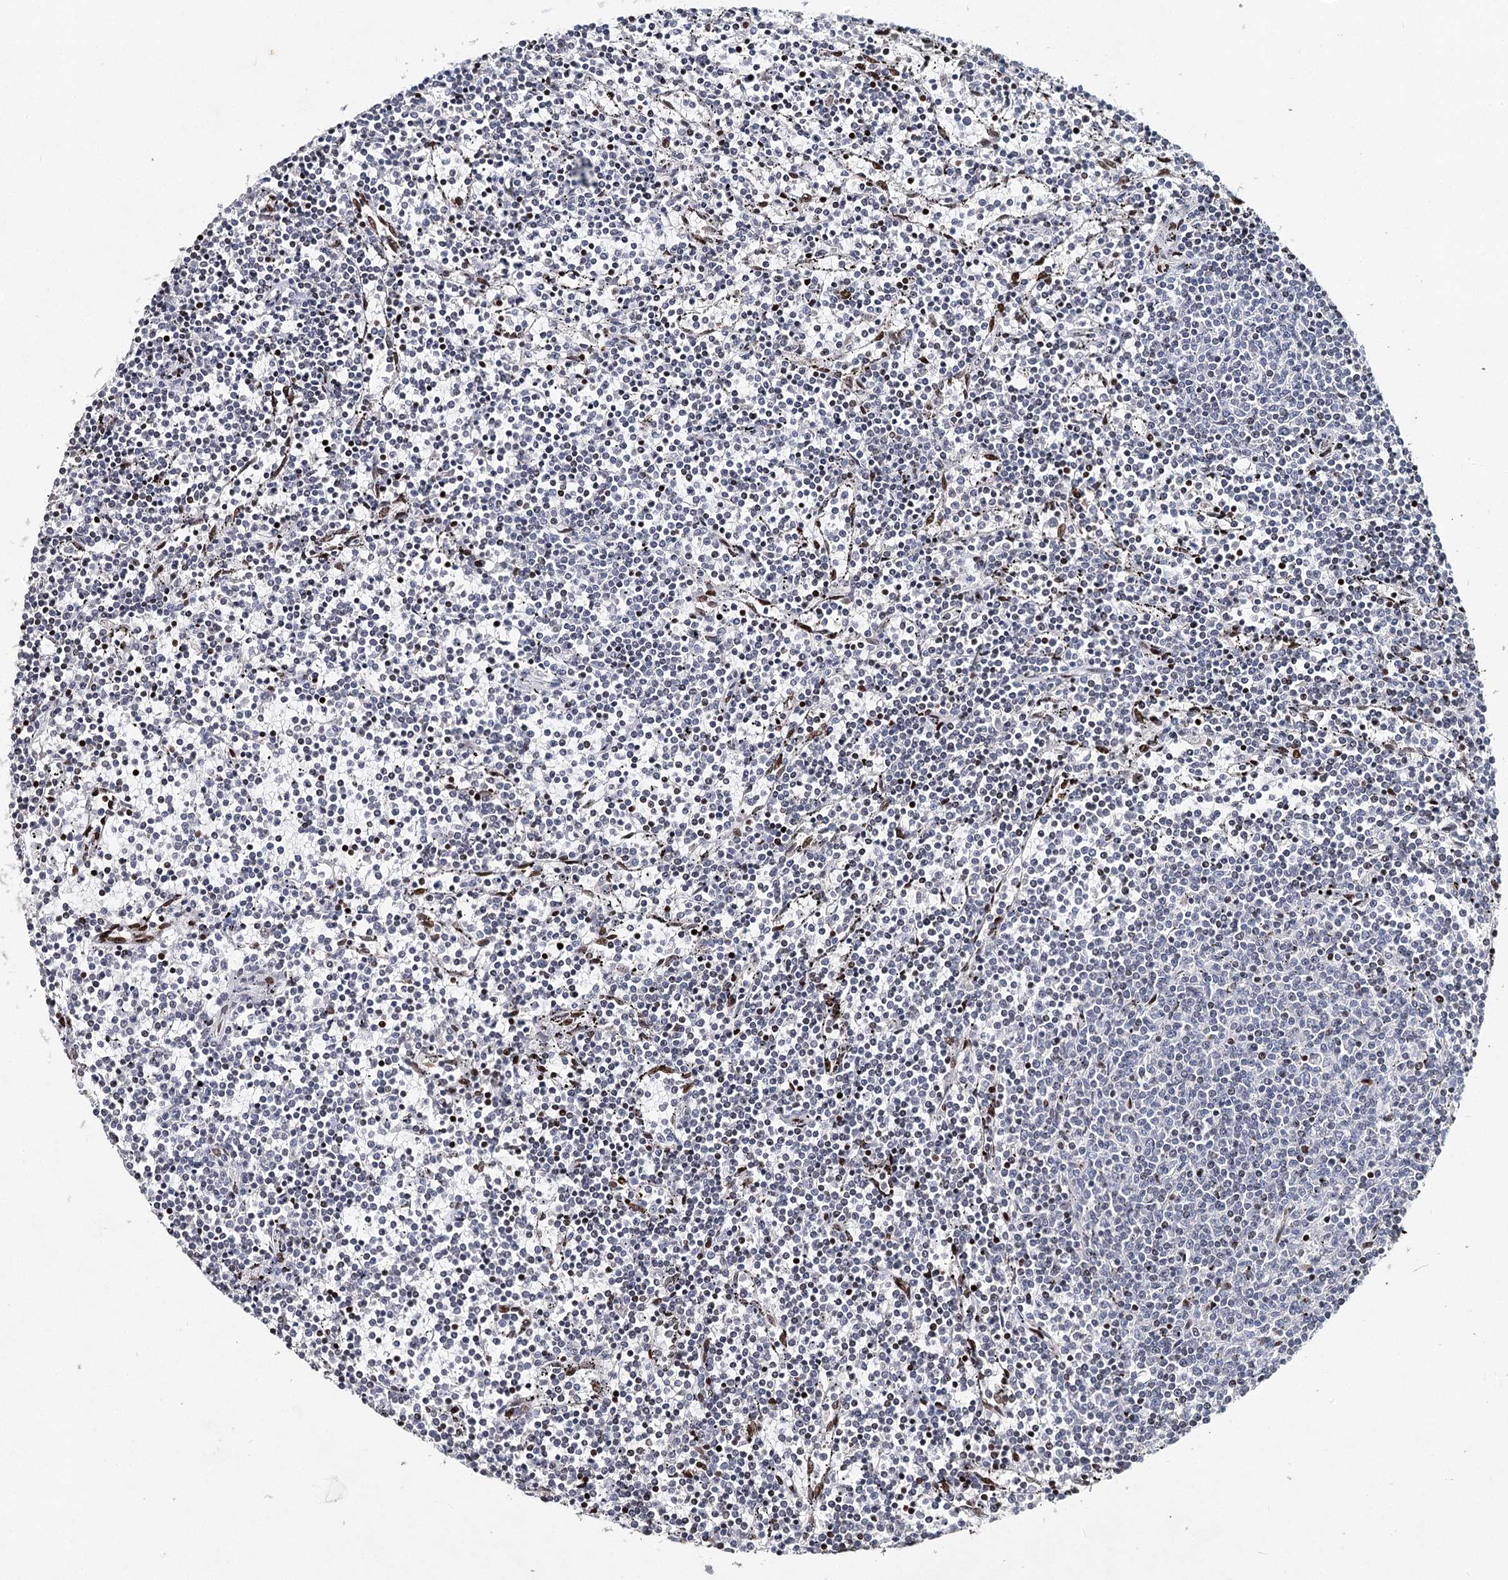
{"staining": {"intensity": "negative", "quantity": "none", "location": "none"}, "tissue": "lymphoma", "cell_type": "Tumor cells", "image_type": "cancer", "snomed": [{"axis": "morphology", "description": "Malignant lymphoma, non-Hodgkin's type, Low grade"}, {"axis": "topography", "description": "Spleen"}], "caption": "The micrograph demonstrates no significant staining in tumor cells of lymphoma.", "gene": "FRMD4A", "patient": {"sex": "female", "age": 50}}